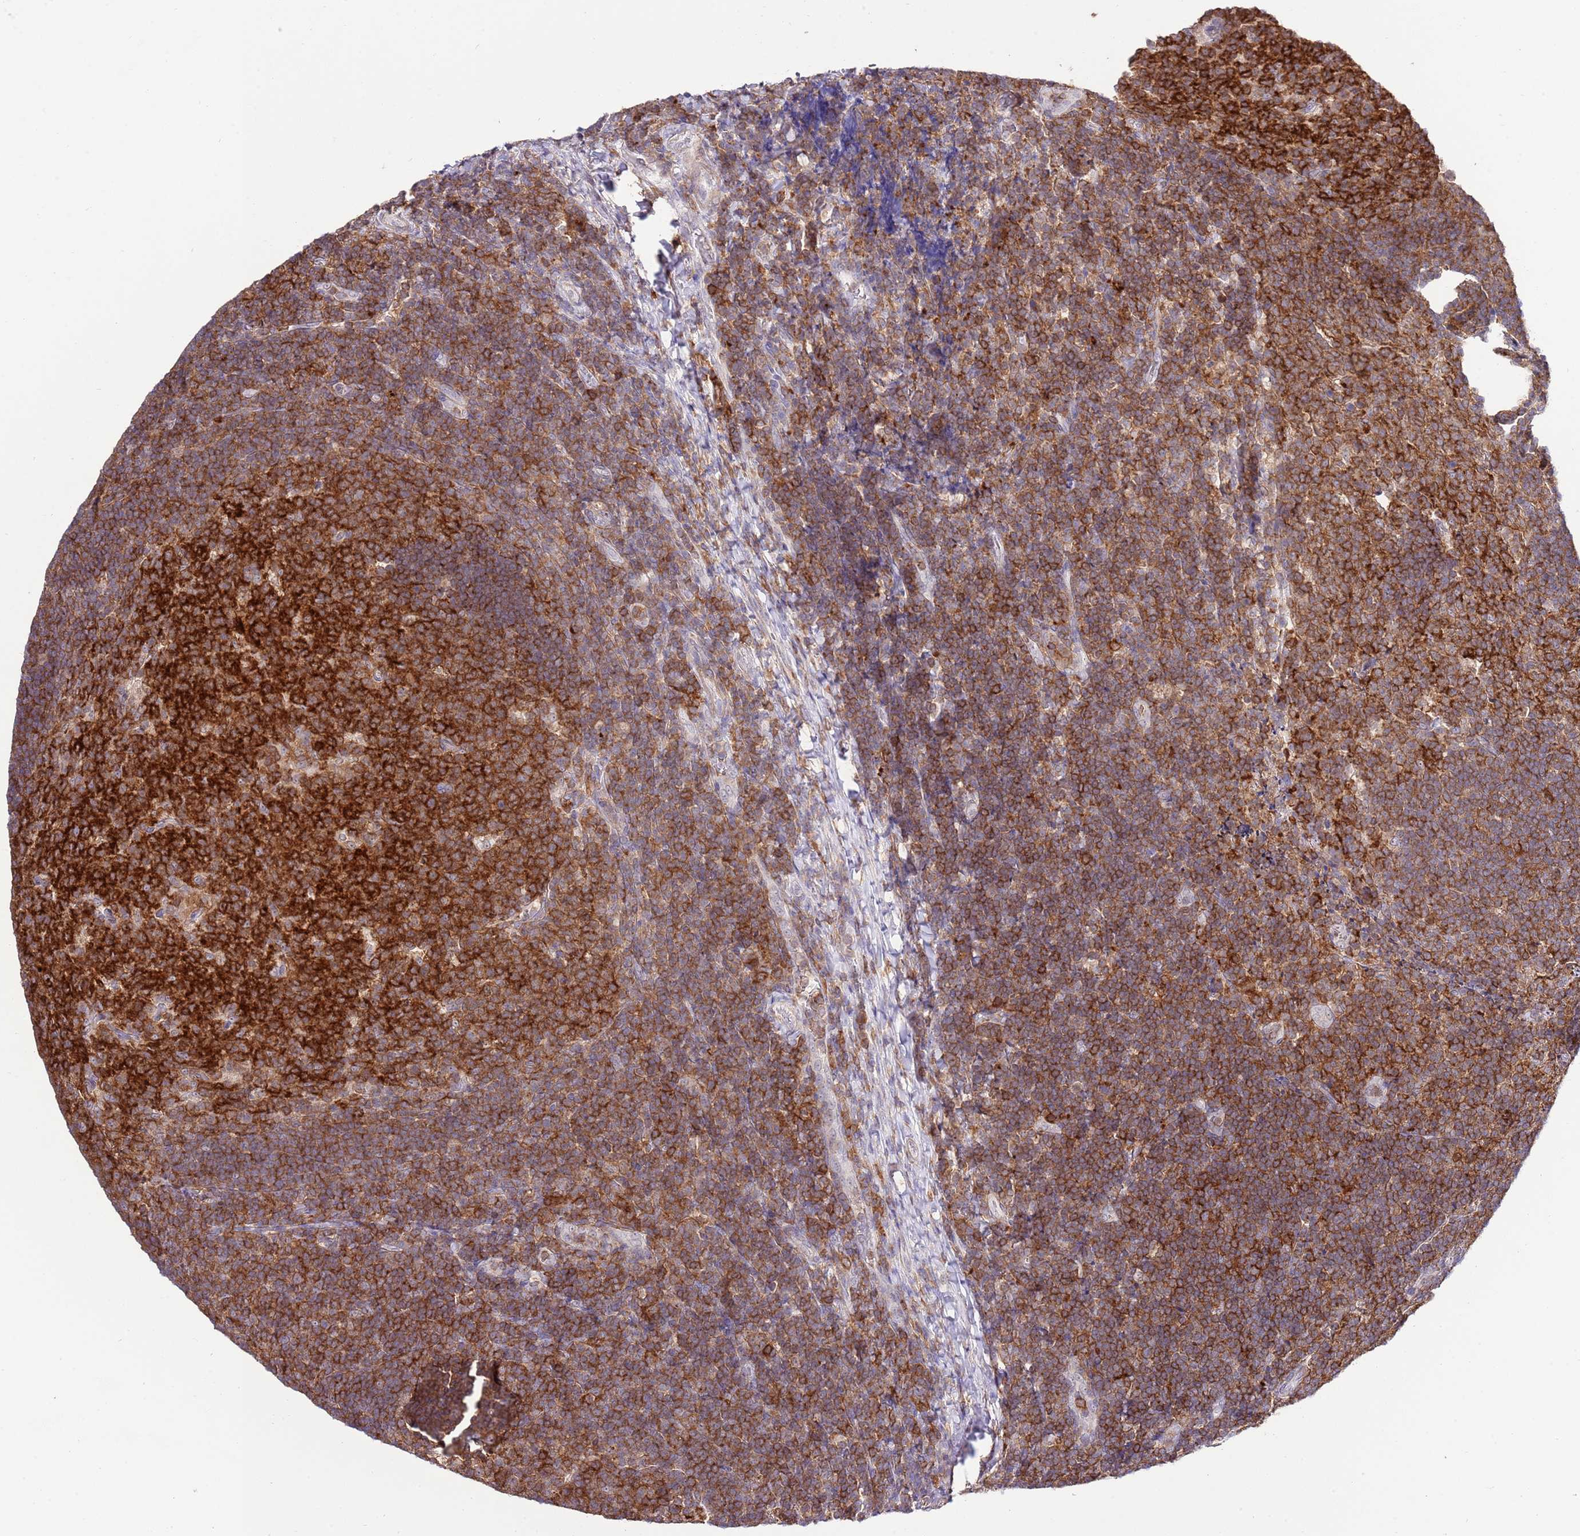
{"staining": {"intensity": "strong", "quantity": ">75%", "location": "cytoplasmic/membranous"}, "tissue": "tonsil", "cell_type": "Germinal center cells", "image_type": "normal", "snomed": [{"axis": "morphology", "description": "Normal tissue, NOS"}, {"axis": "topography", "description": "Tonsil"}], "caption": "Immunohistochemistry (IHC) (DAB (3,3'-diaminobenzidine)) staining of benign human tonsil demonstrates strong cytoplasmic/membranous protein positivity in about >75% of germinal center cells.", "gene": "EFHD1", "patient": {"sex": "female", "age": 10}}